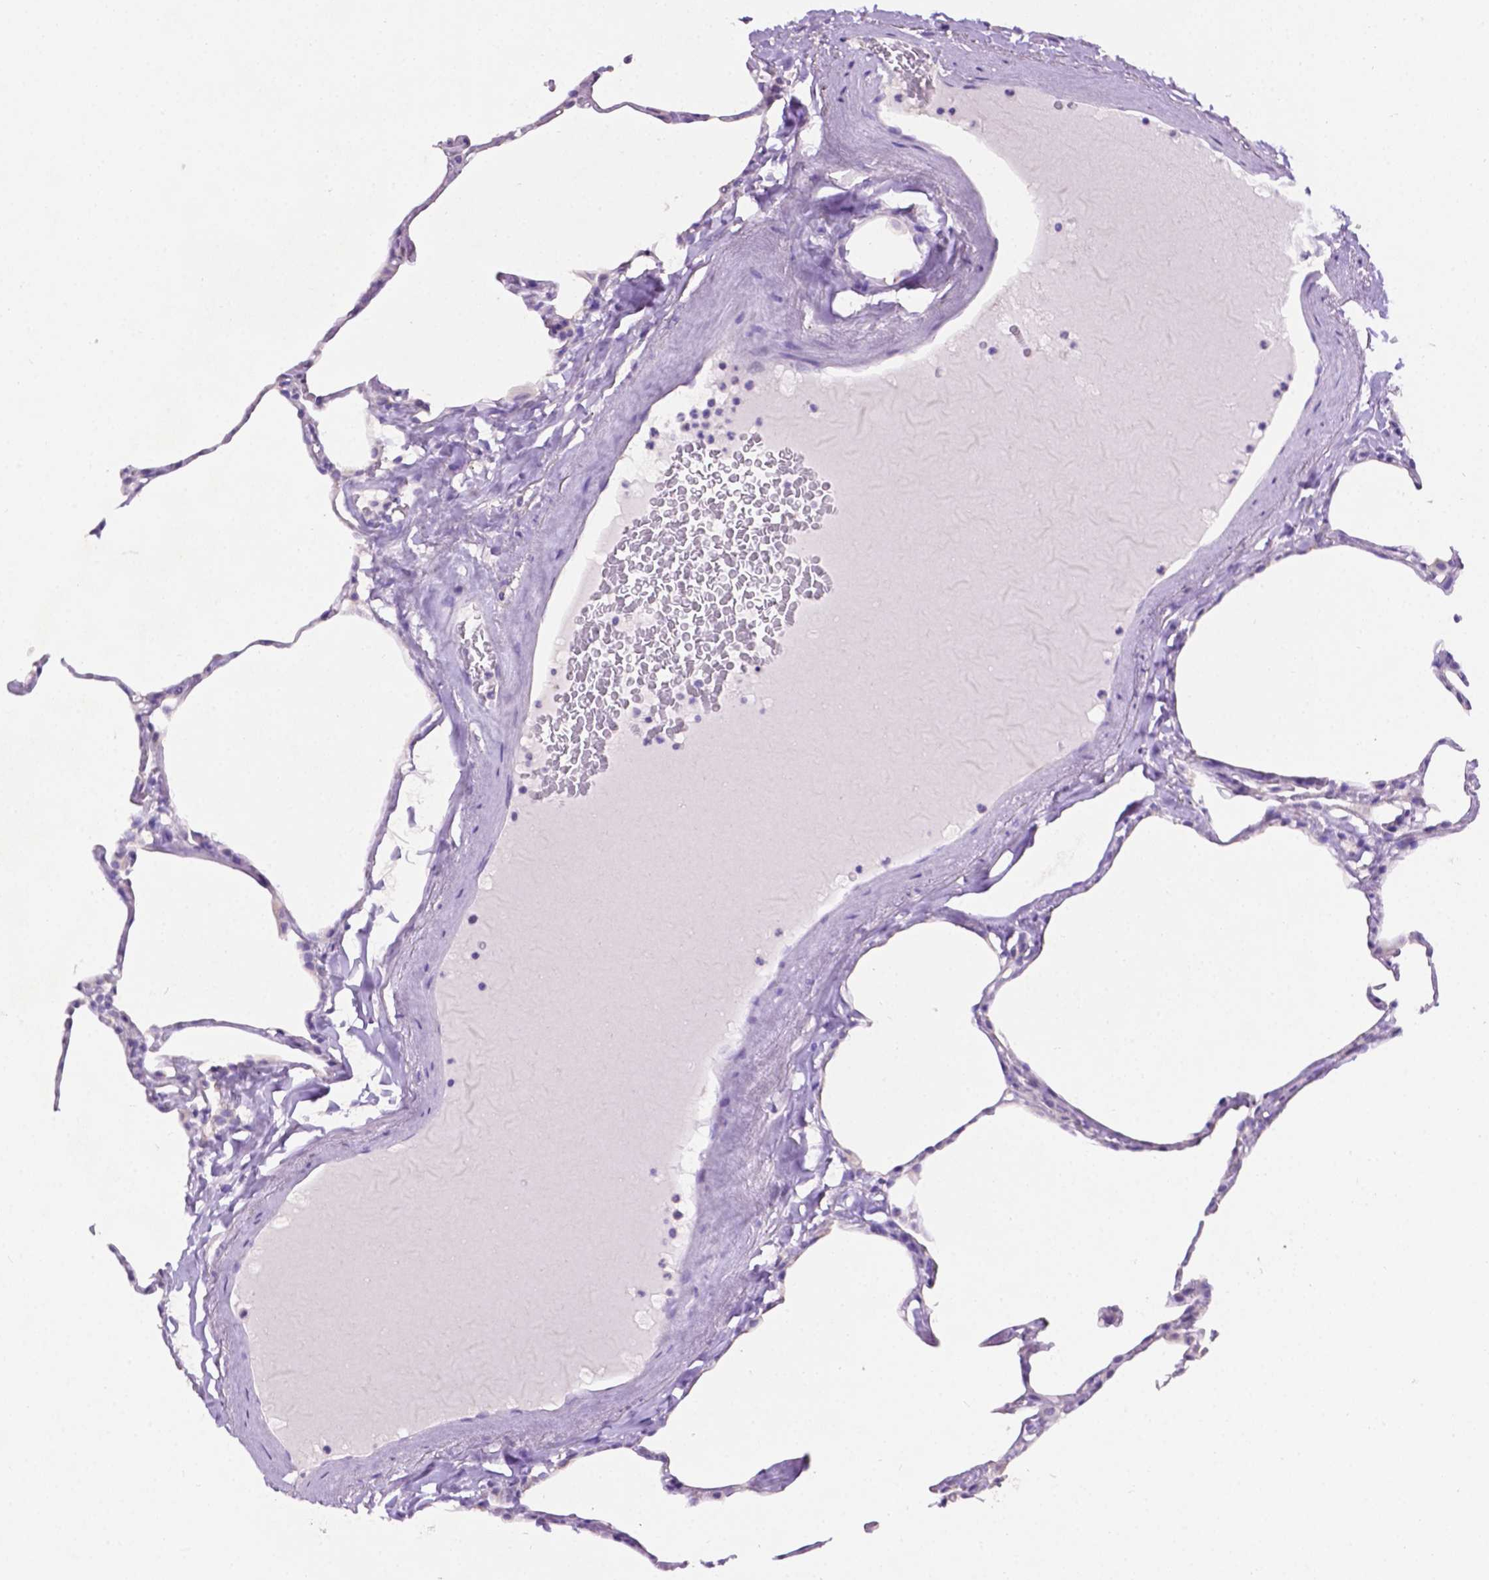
{"staining": {"intensity": "negative", "quantity": "none", "location": "none"}, "tissue": "lung", "cell_type": "Alveolar cells", "image_type": "normal", "snomed": [{"axis": "morphology", "description": "Normal tissue, NOS"}, {"axis": "topography", "description": "Lung"}], "caption": "Immunohistochemical staining of normal human lung displays no significant positivity in alveolar cells.", "gene": "TACSTD2", "patient": {"sex": "male", "age": 65}}